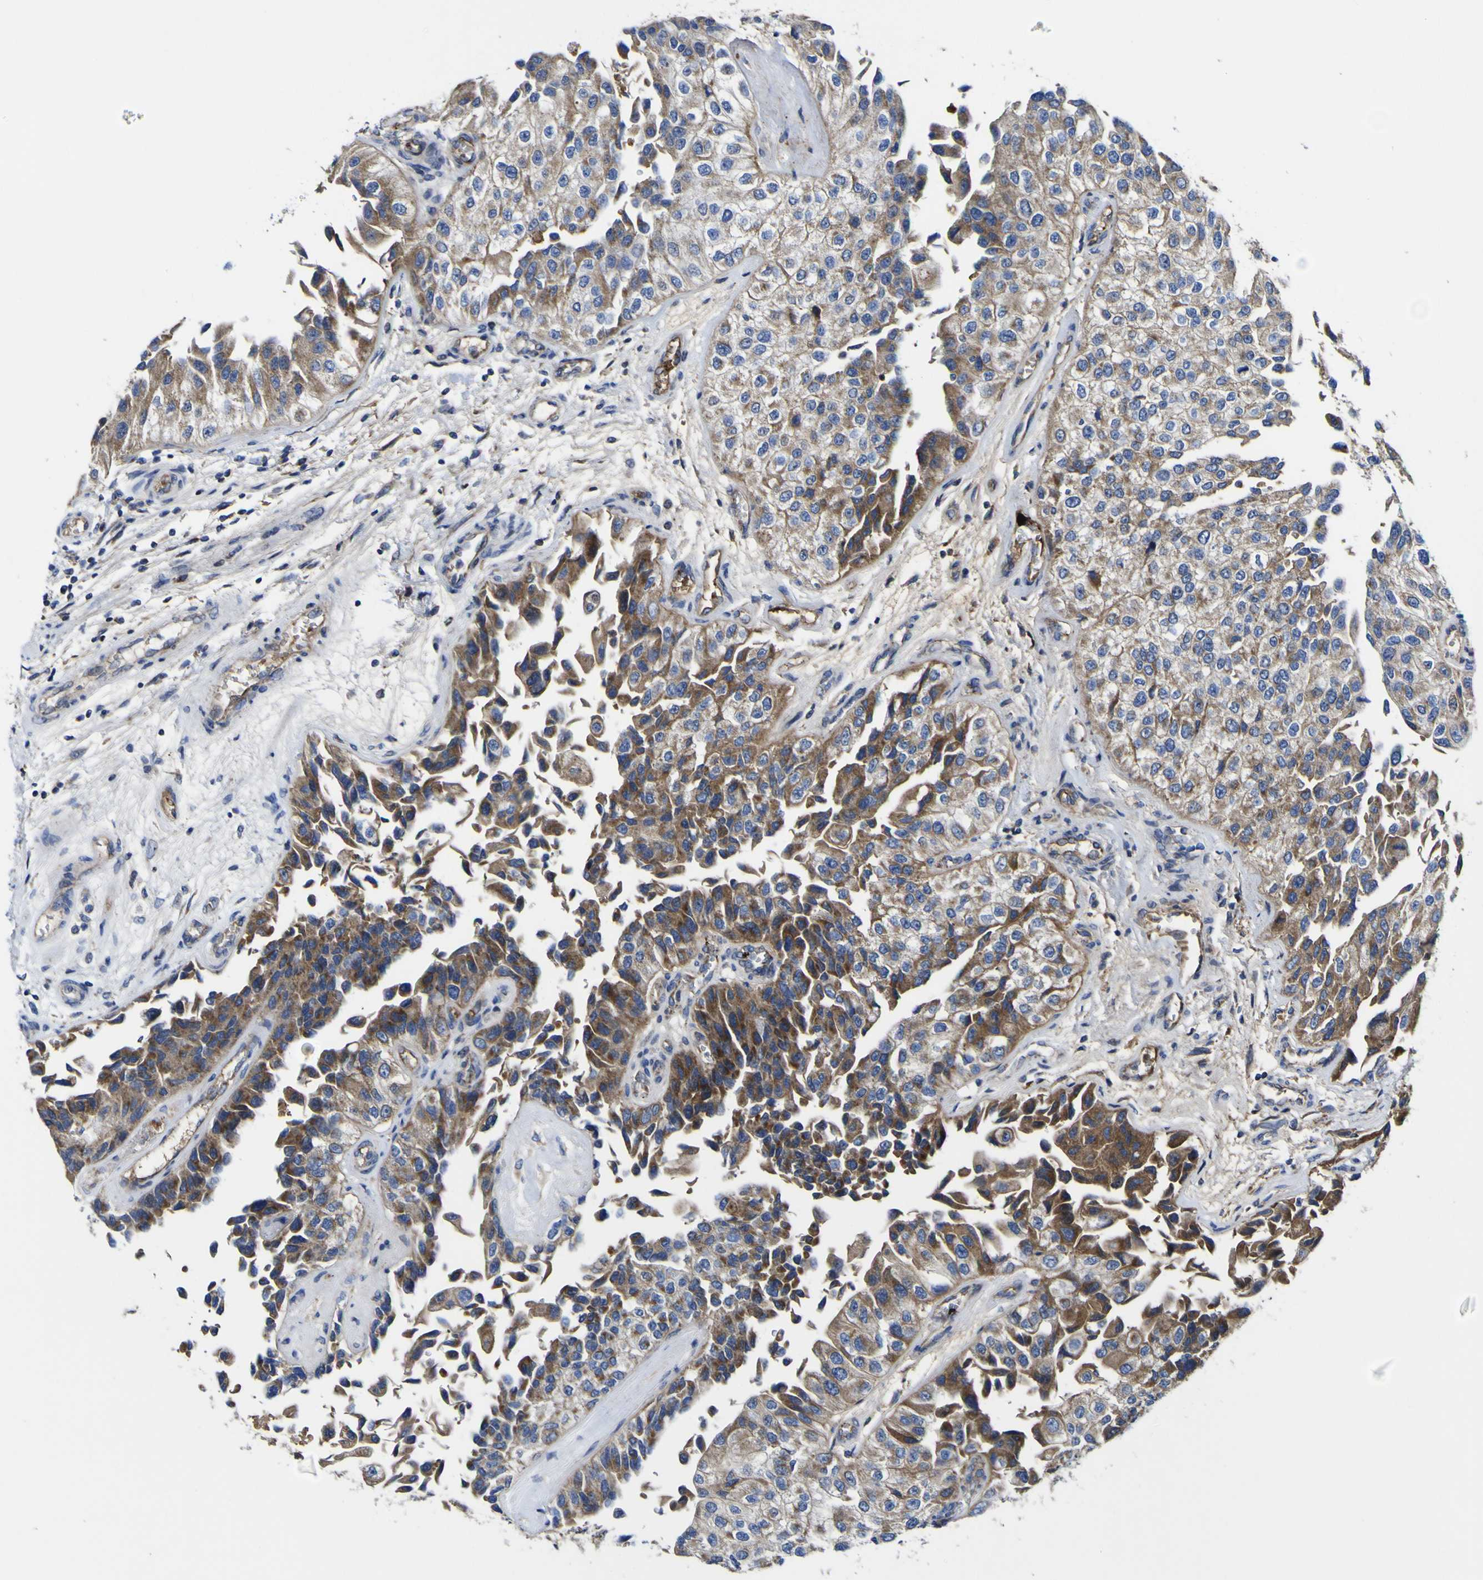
{"staining": {"intensity": "moderate", "quantity": ">75%", "location": "cytoplasmic/membranous"}, "tissue": "urothelial cancer", "cell_type": "Tumor cells", "image_type": "cancer", "snomed": [{"axis": "morphology", "description": "Urothelial carcinoma, High grade"}, {"axis": "topography", "description": "Kidney"}, {"axis": "topography", "description": "Urinary bladder"}], "caption": "Moderate cytoplasmic/membranous protein positivity is seen in approximately >75% of tumor cells in urothelial cancer.", "gene": "CCDC90B", "patient": {"sex": "male", "age": 77}}